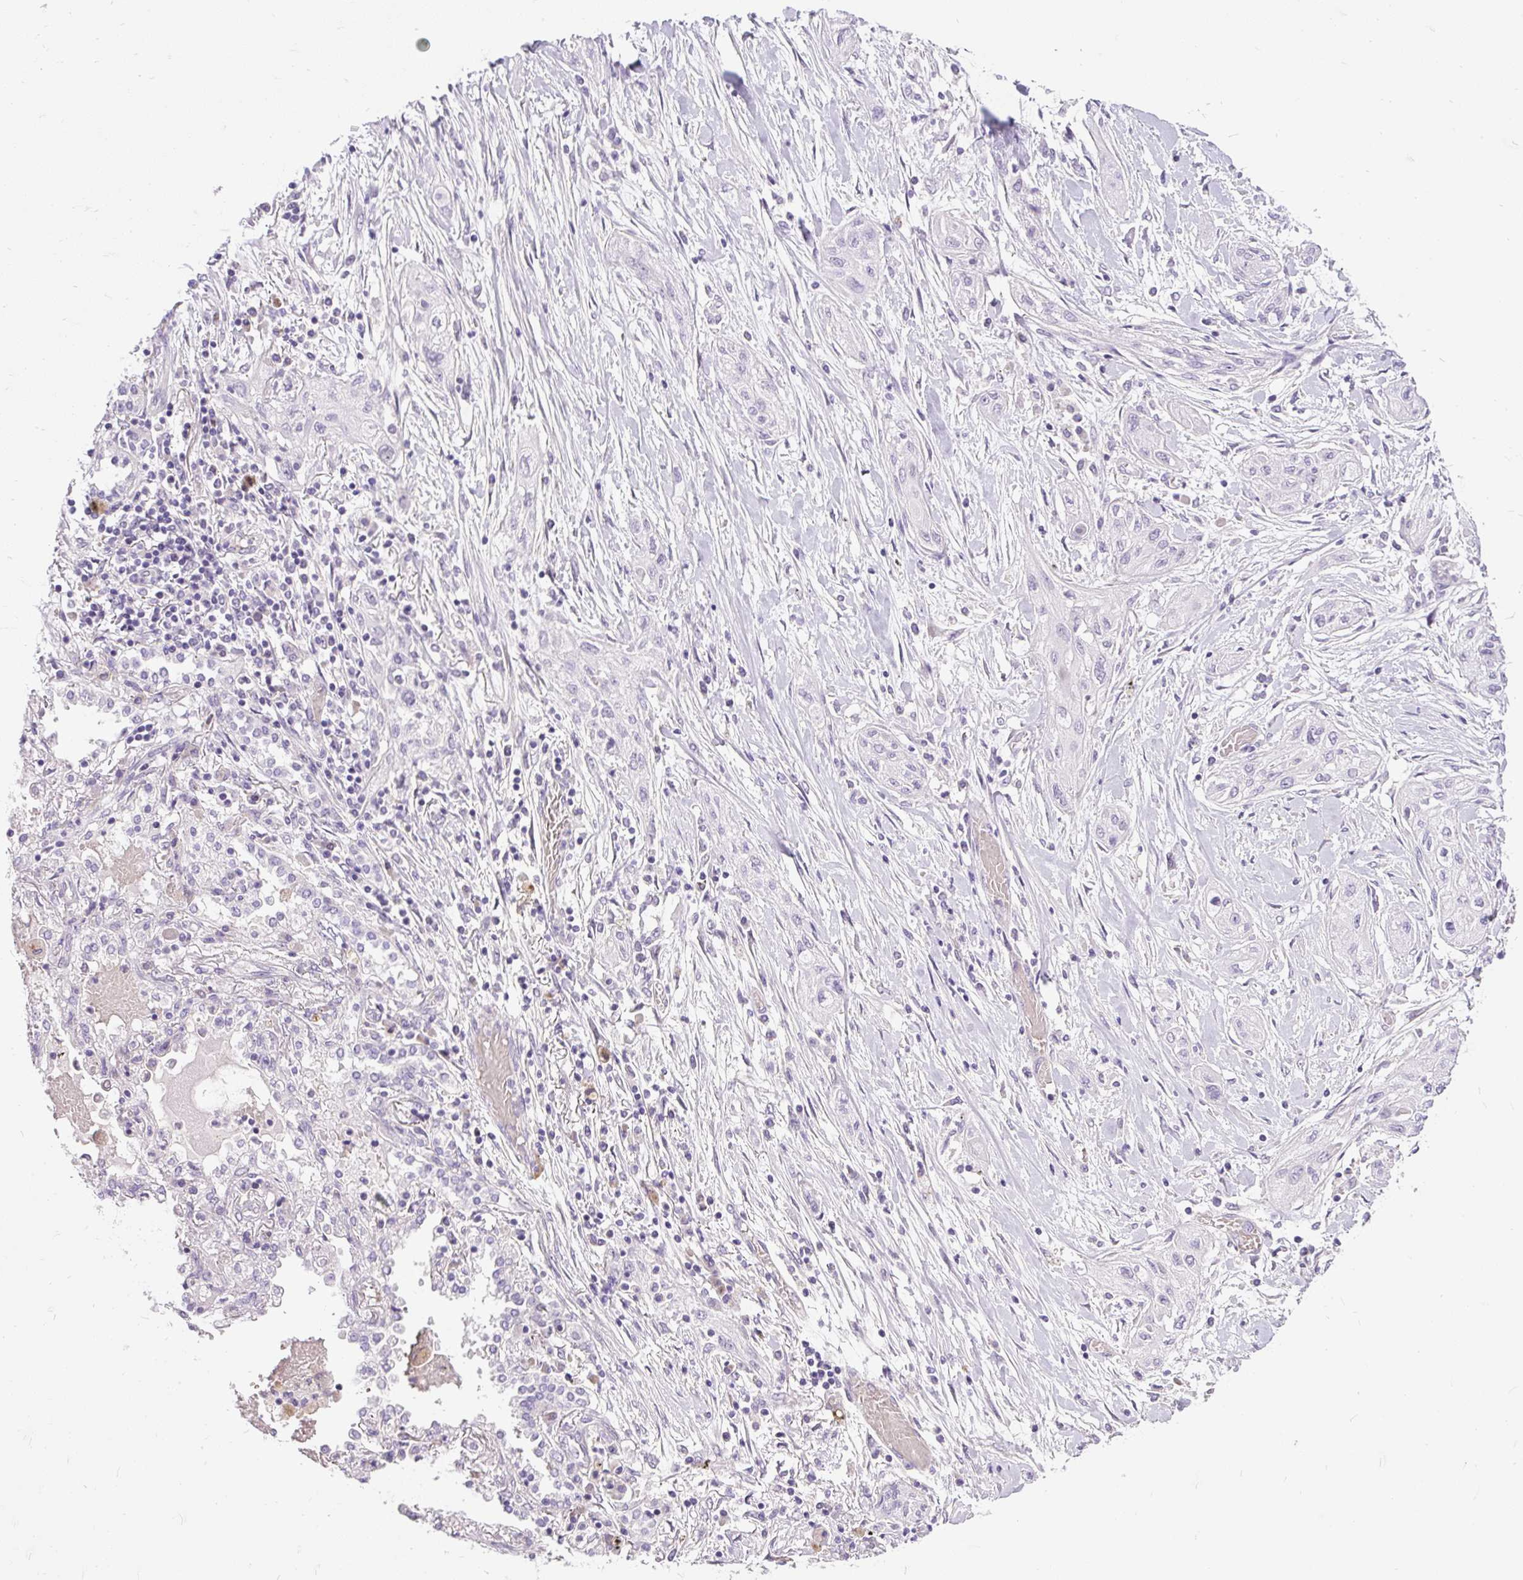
{"staining": {"intensity": "negative", "quantity": "none", "location": "none"}, "tissue": "lung cancer", "cell_type": "Tumor cells", "image_type": "cancer", "snomed": [{"axis": "morphology", "description": "Squamous cell carcinoma, NOS"}, {"axis": "topography", "description": "Lung"}], "caption": "Immunohistochemistry (IHC) photomicrograph of human squamous cell carcinoma (lung) stained for a protein (brown), which exhibits no expression in tumor cells.", "gene": "KRTAP20-3", "patient": {"sex": "female", "age": 47}}